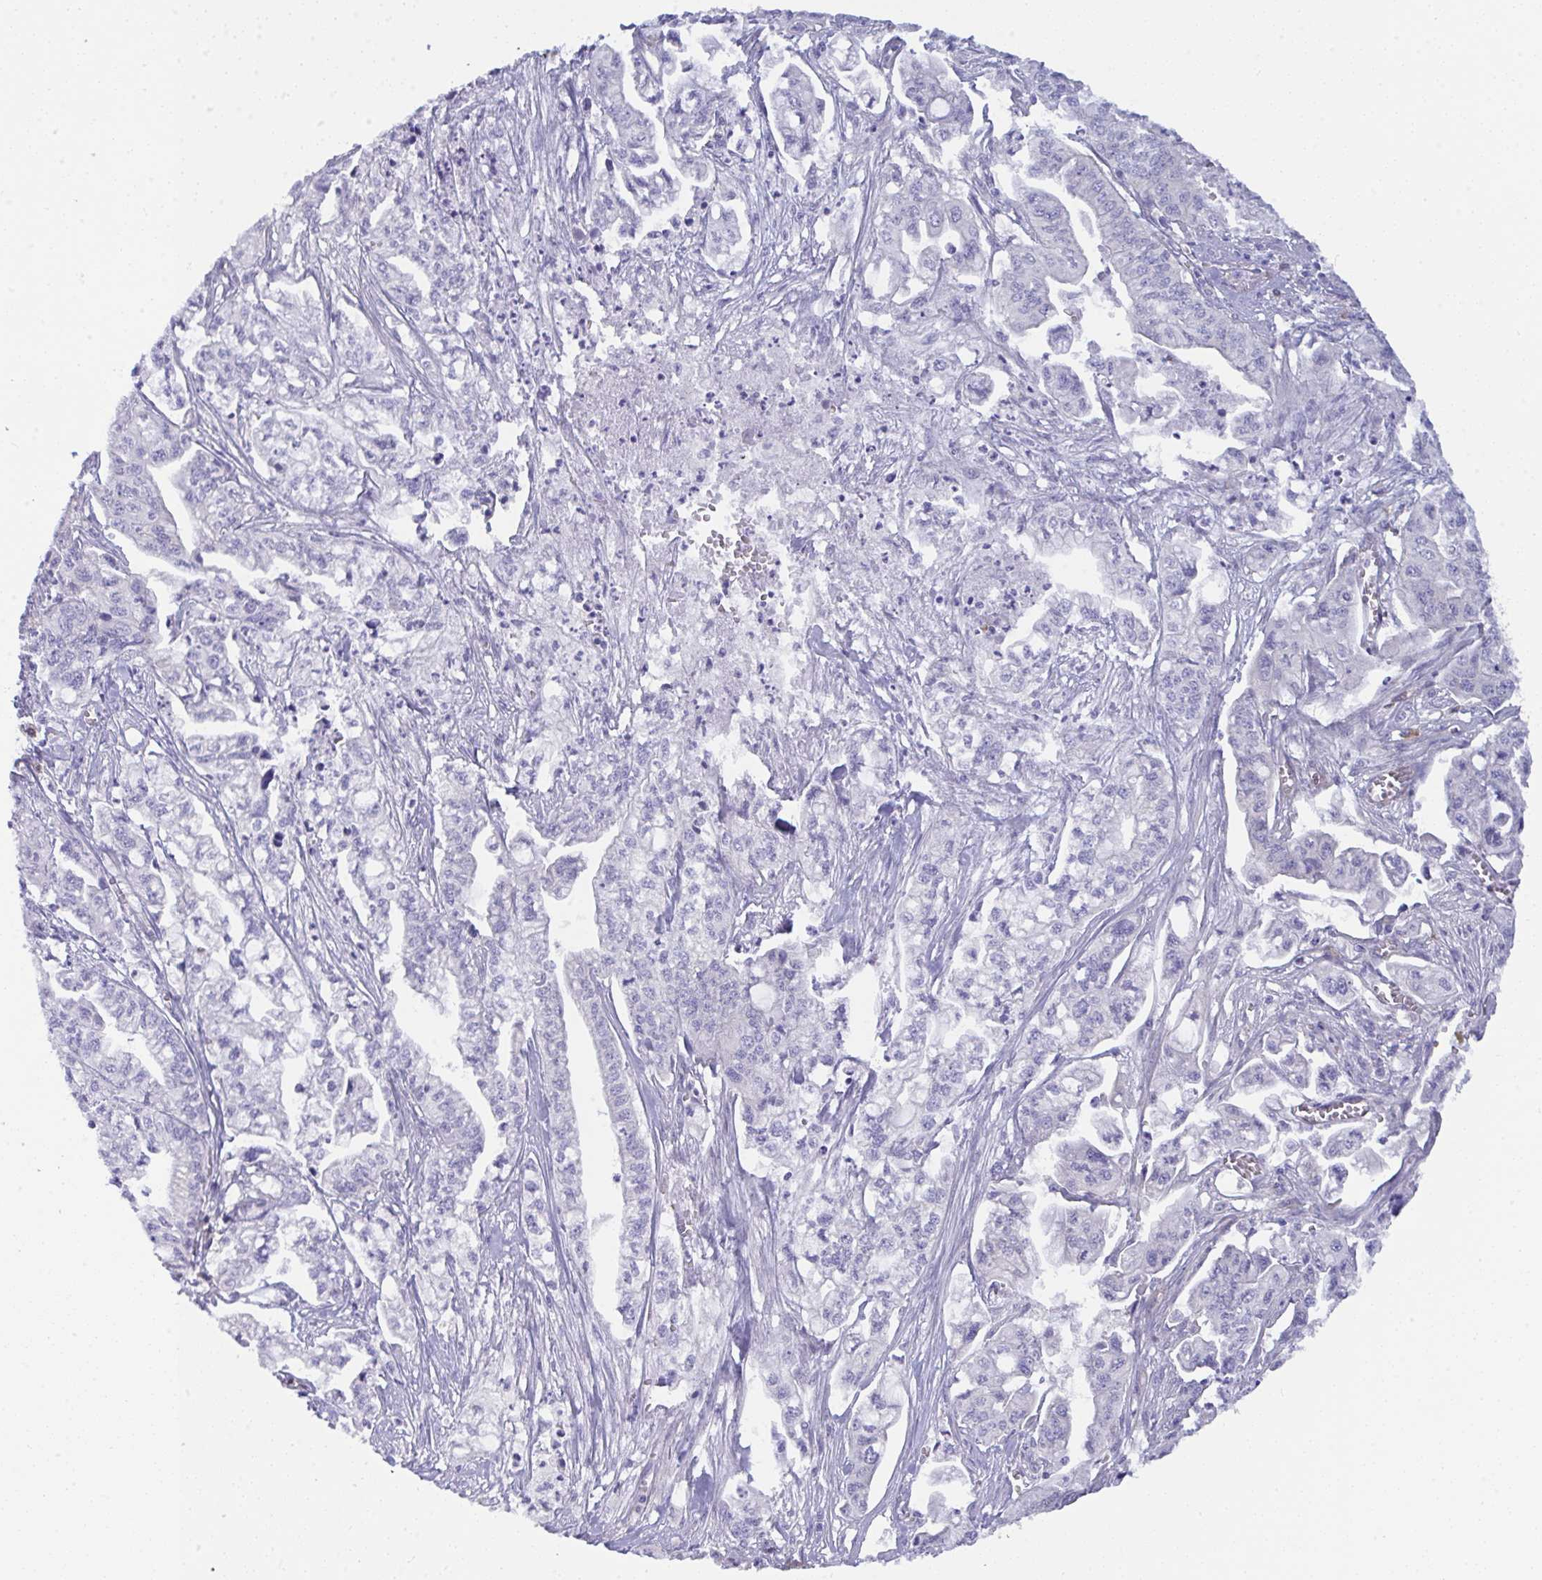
{"staining": {"intensity": "negative", "quantity": "none", "location": "none"}, "tissue": "pancreatic cancer", "cell_type": "Tumor cells", "image_type": "cancer", "snomed": [{"axis": "morphology", "description": "Adenocarcinoma, NOS"}, {"axis": "topography", "description": "Pancreas"}], "caption": "The immunohistochemistry image has no significant expression in tumor cells of adenocarcinoma (pancreatic) tissue.", "gene": "GAB1", "patient": {"sex": "male", "age": 68}}